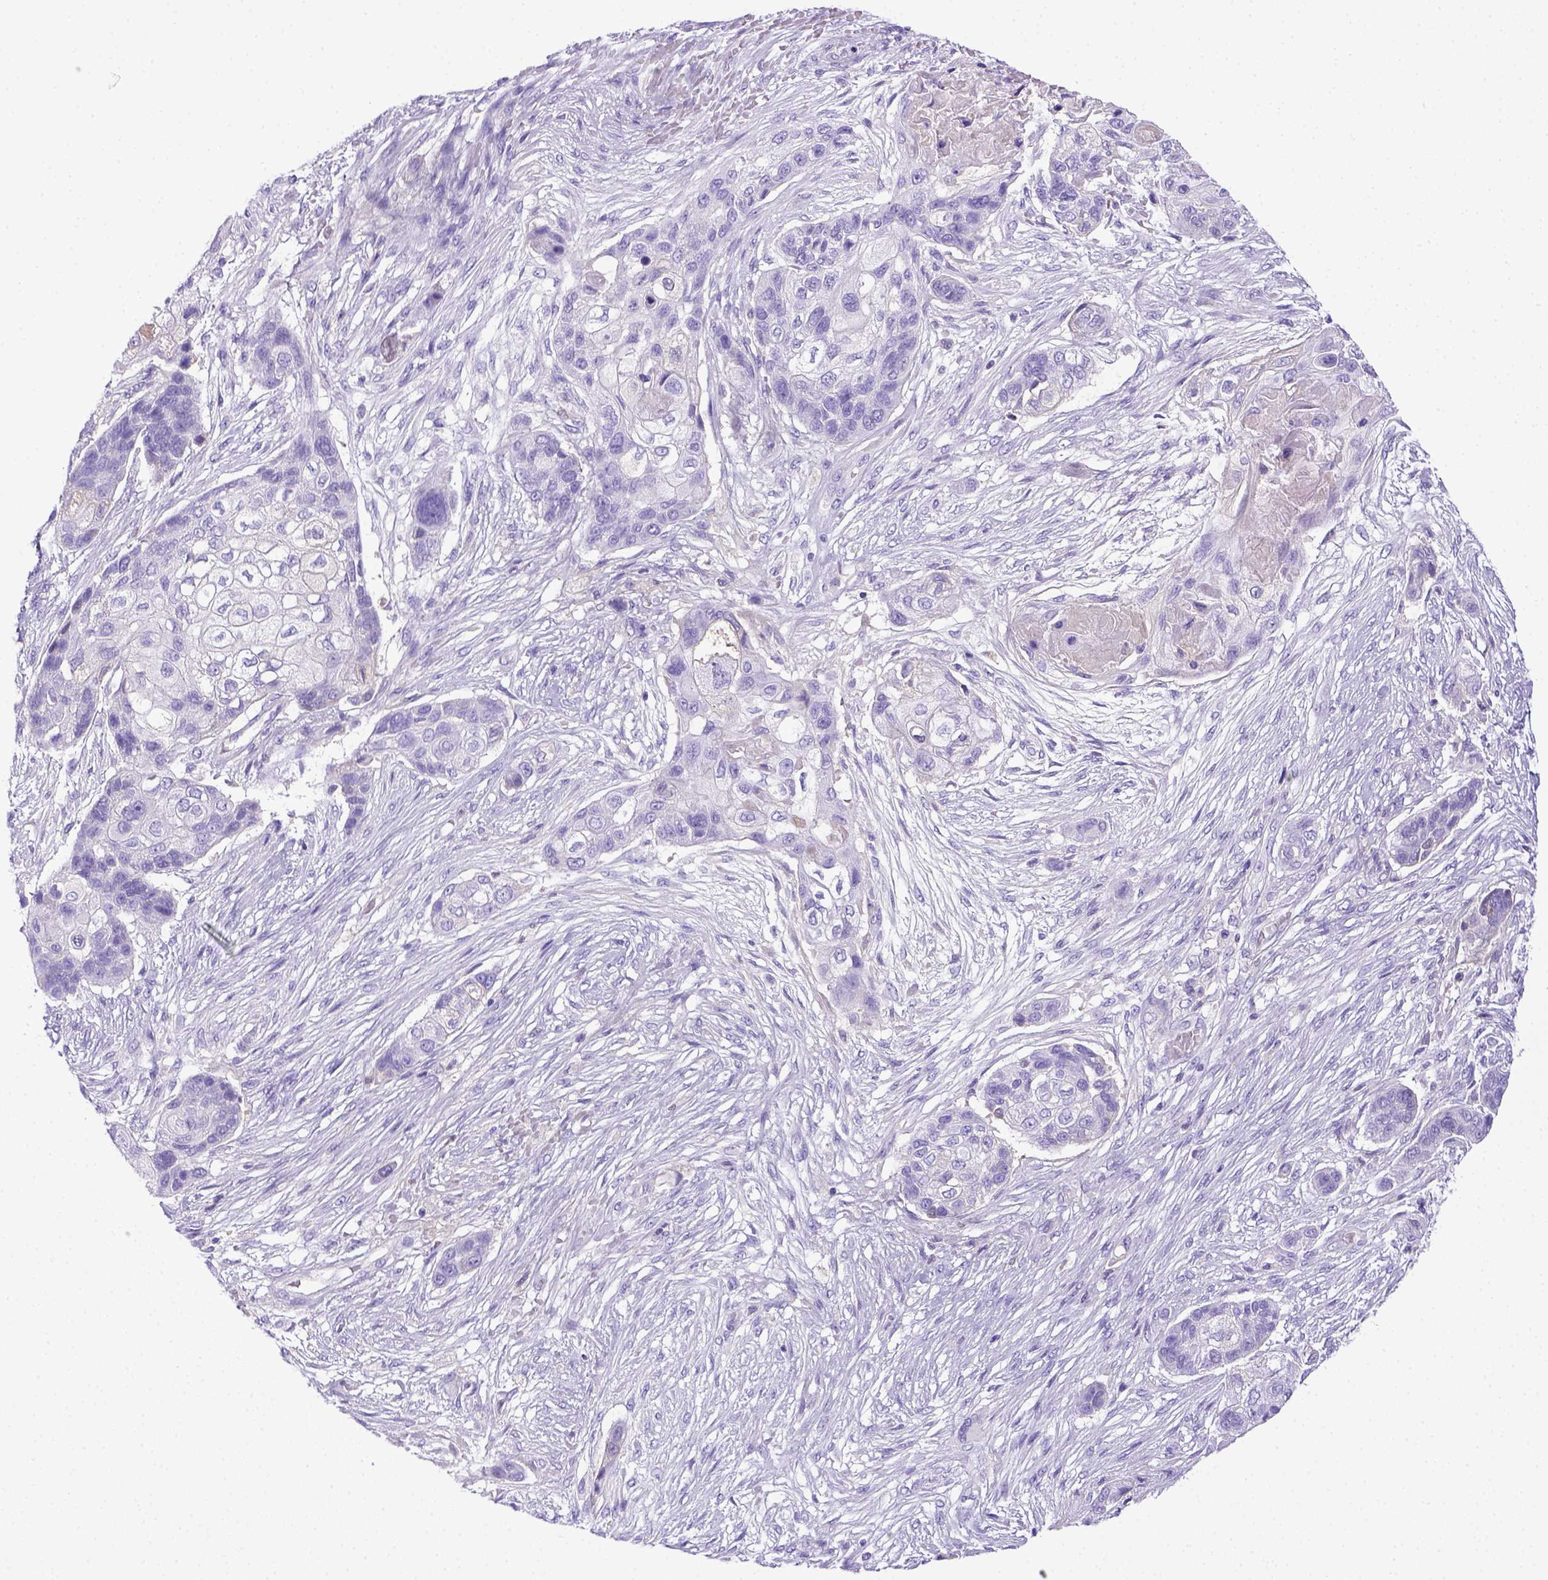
{"staining": {"intensity": "negative", "quantity": "none", "location": "none"}, "tissue": "lung cancer", "cell_type": "Tumor cells", "image_type": "cancer", "snomed": [{"axis": "morphology", "description": "Squamous cell carcinoma, NOS"}, {"axis": "topography", "description": "Lung"}], "caption": "The IHC micrograph has no significant staining in tumor cells of squamous cell carcinoma (lung) tissue.", "gene": "ITIH4", "patient": {"sex": "male", "age": 69}}